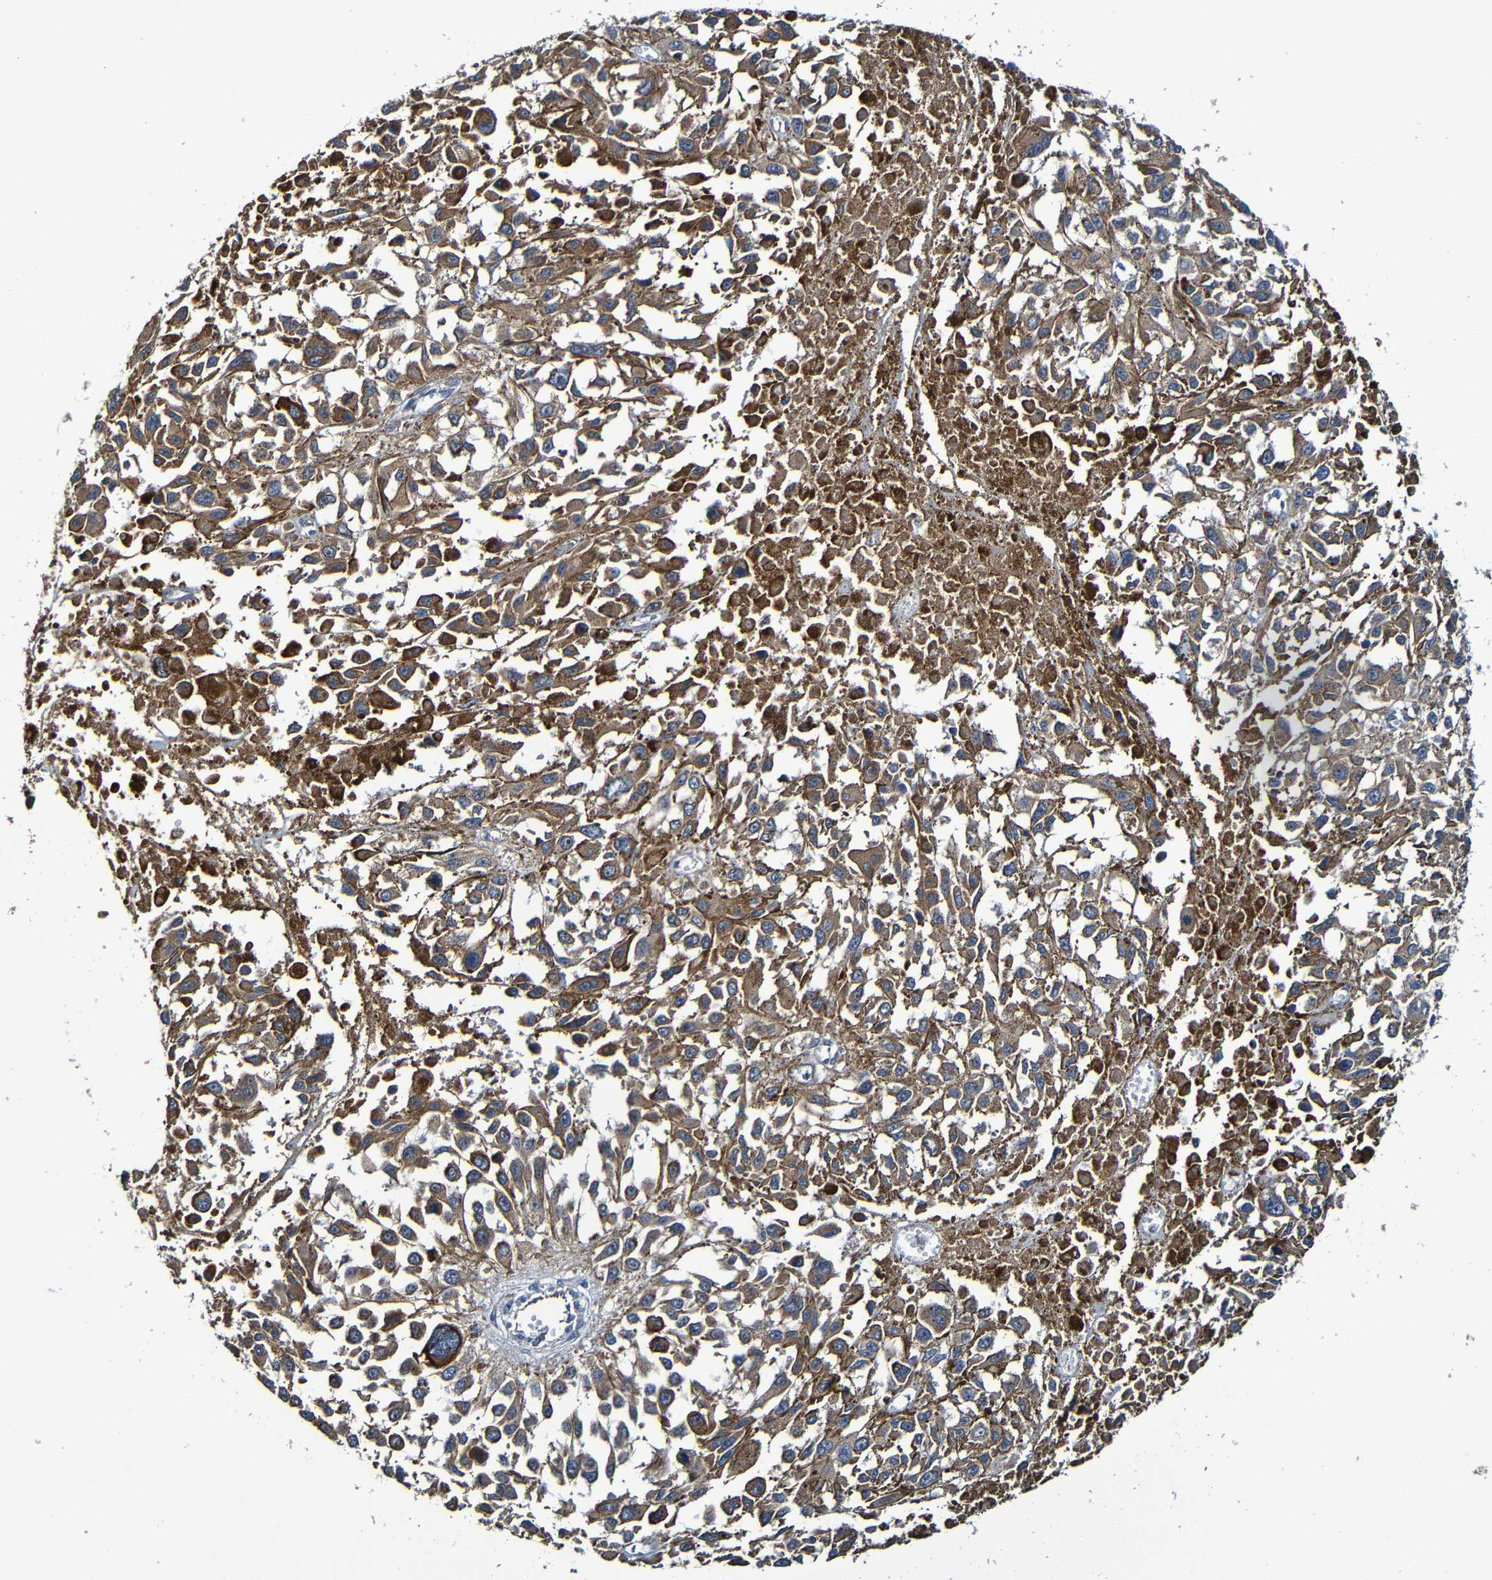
{"staining": {"intensity": "strong", "quantity": ">75%", "location": "cytoplasmic/membranous"}, "tissue": "melanoma", "cell_type": "Tumor cells", "image_type": "cancer", "snomed": [{"axis": "morphology", "description": "Malignant melanoma, Metastatic site"}, {"axis": "topography", "description": "Lymph node"}], "caption": "IHC histopathology image of malignant melanoma (metastatic site) stained for a protein (brown), which shows high levels of strong cytoplasmic/membranous positivity in approximately >75% of tumor cells.", "gene": "ADAM15", "patient": {"sex": "male", "age": 59}}